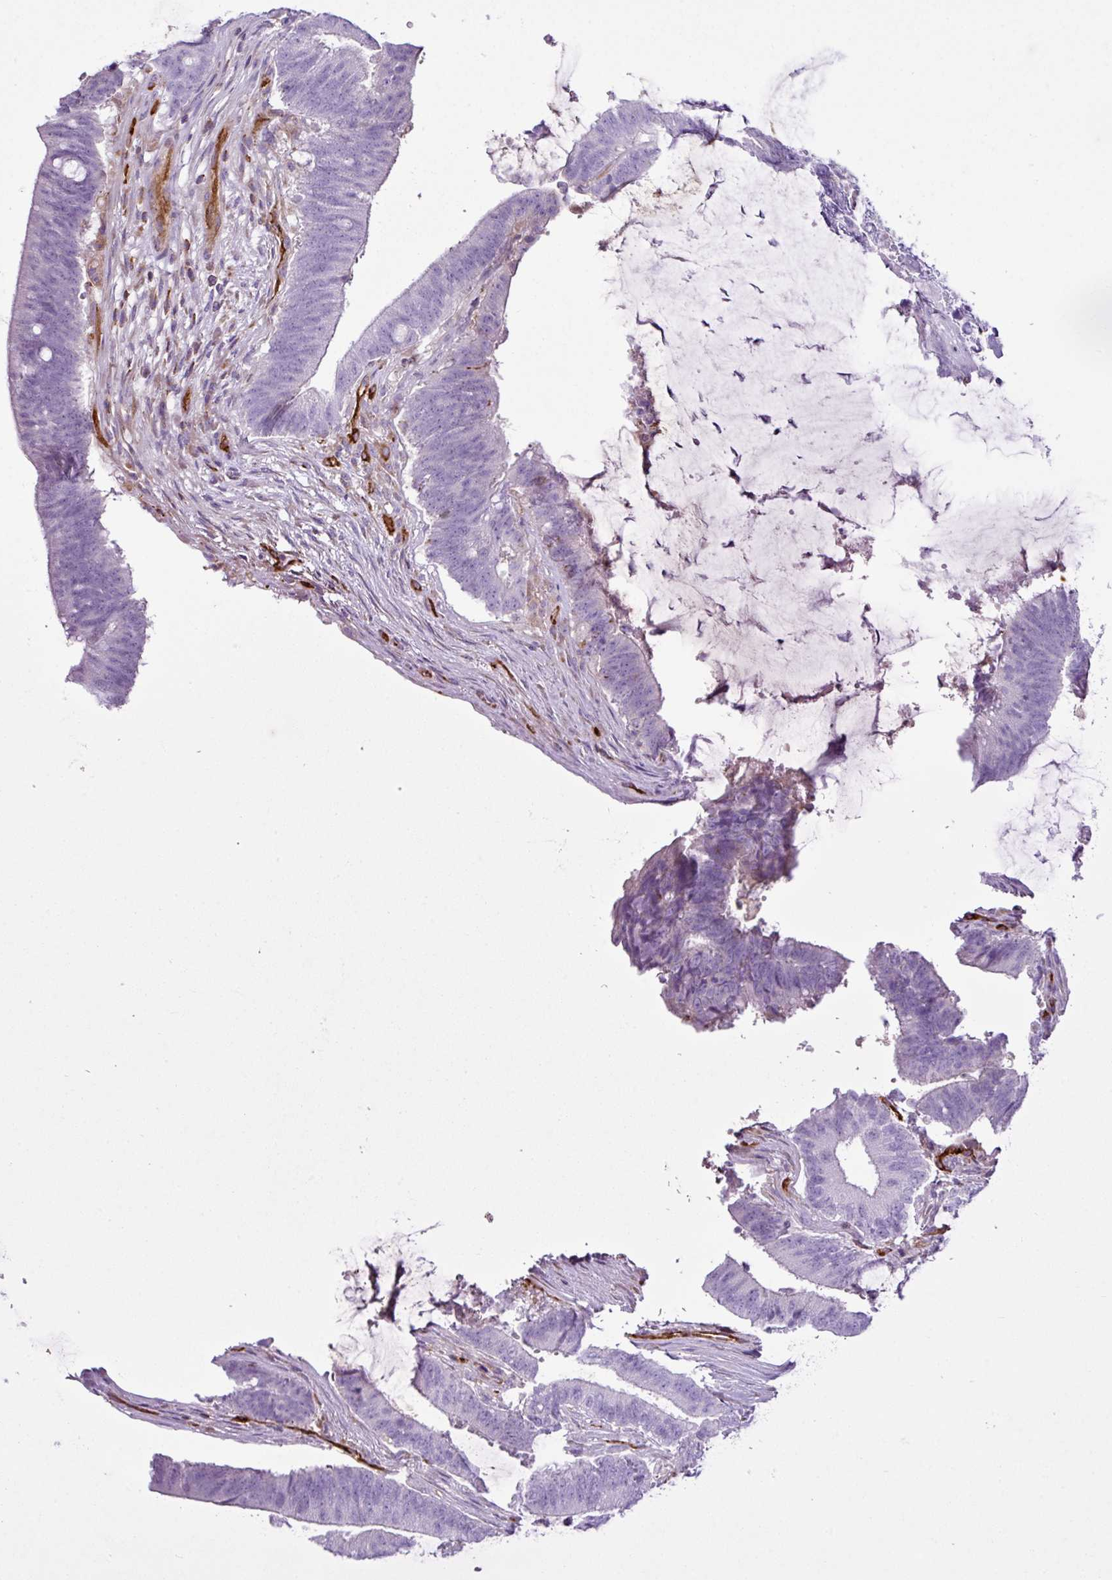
{"staining": {"intensity": "negative", "quantity": "none", "location": "none"}, "tissue": "colorectal cancer", "cell_type": "Tumor cells", "image_type": "cancer", "snomed": [{"axis": "morphology", "description": "Adenocarcinoma, NOS"}, {"axis": "topography", "description": "Colon"}], "caption": "Immunohistochemistry (IHC) image of neoplastic tissue: colorectal cancer (adenocarcinoma) stained with DAB displays no significant protein expression in tumor cells.", "gene": "EME2", "patient": {"sex": "female", "age": 43}}